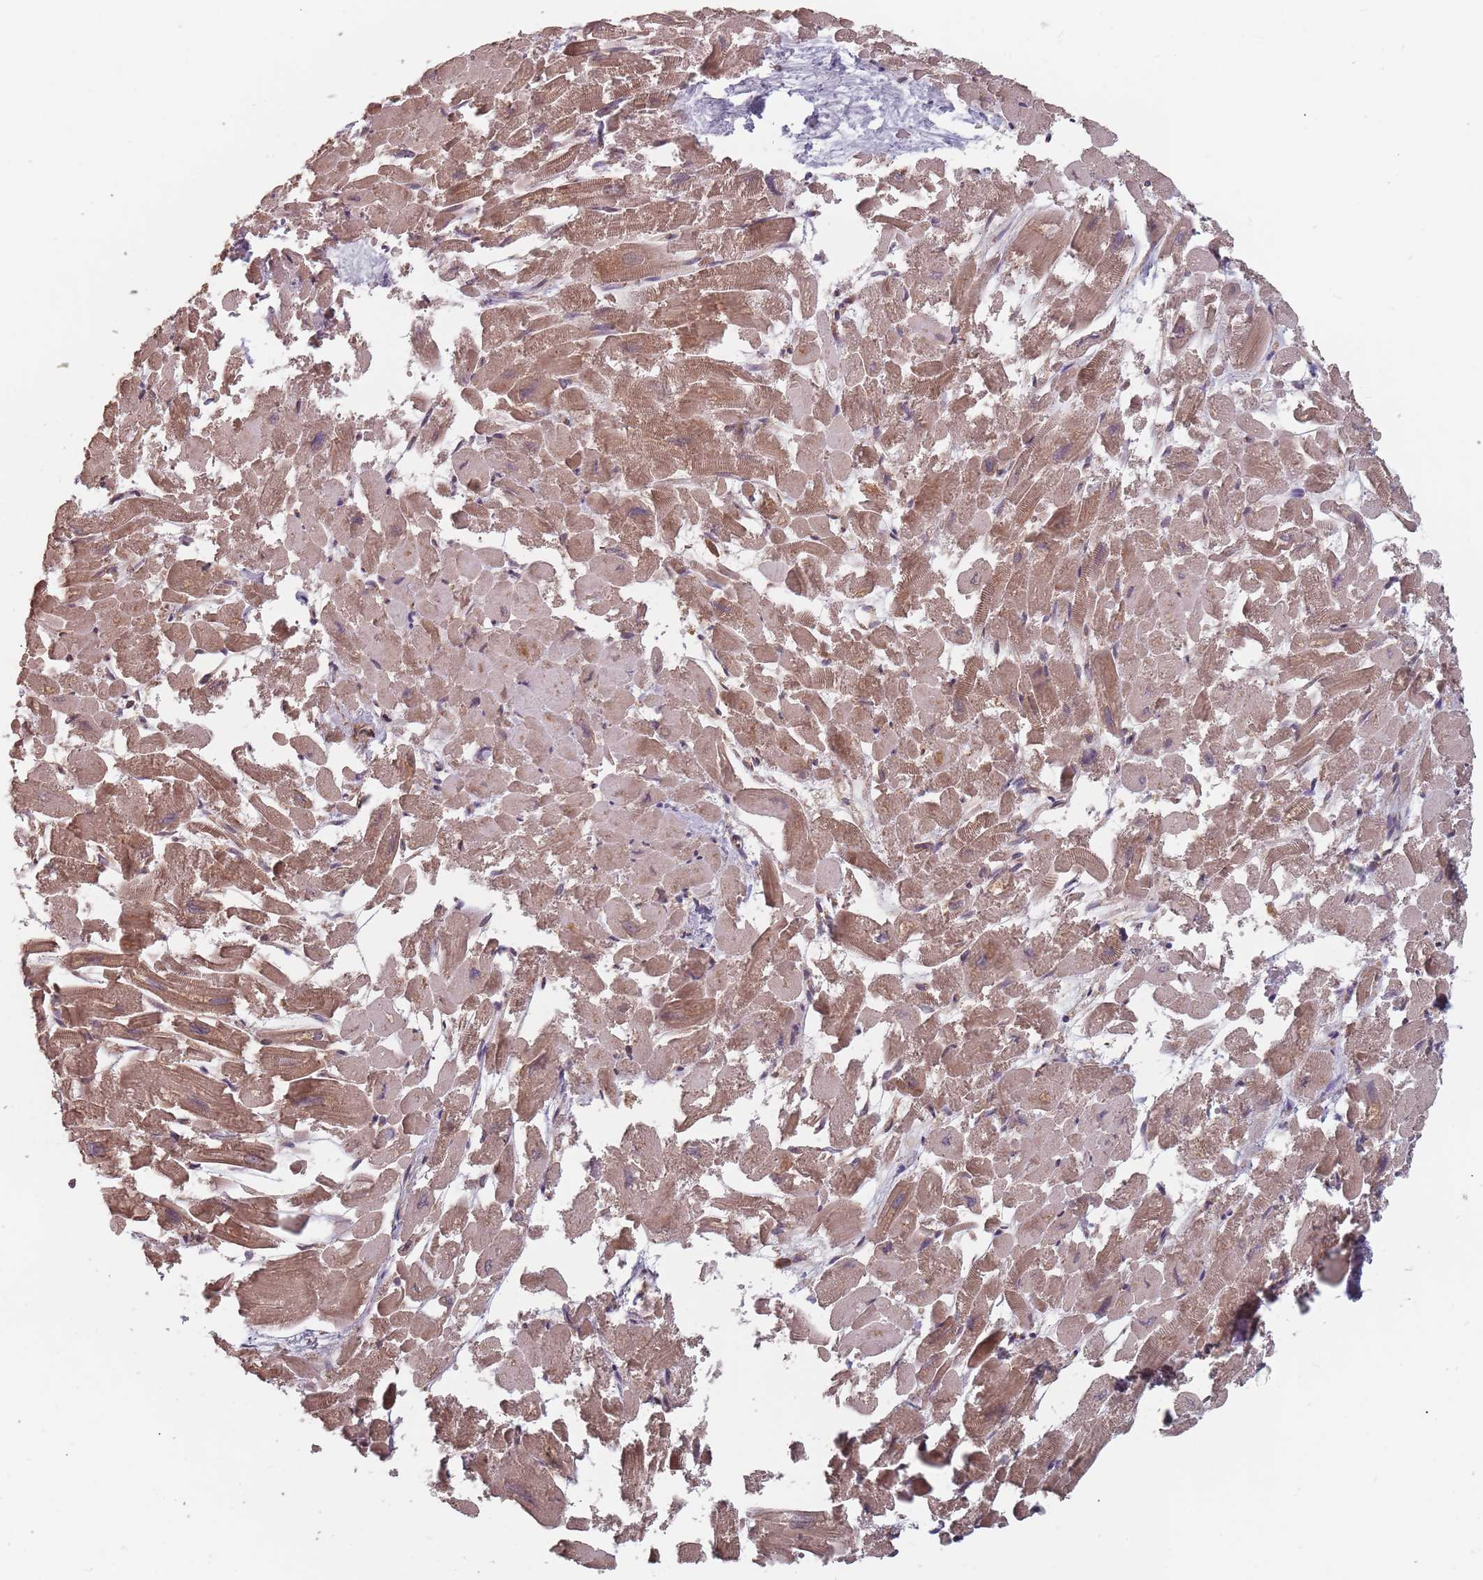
{"staining": {"intensity": "moderate", "quantity": ">75%", "location": "cytoplasmic/membranous"}, "tissue": "heart muscle", "cell_type": "Cardiomyocytes", "image_type": "normal", "snomed": [{"axis": "morphology", "description": "Normal tissue, NOS"}, {"axis": "topography", "description": "Heart"}], "caption": "Cardiomyocytes display medium levels of moderate cytoplasmic/membranous staining in approximately >75% of cells in normal heart muscle. The protein of interest is shown in brown color, while the nuclei are stained blue.", "gene": "C3orf14", "patient": {"sex": "male", "age": 54}}